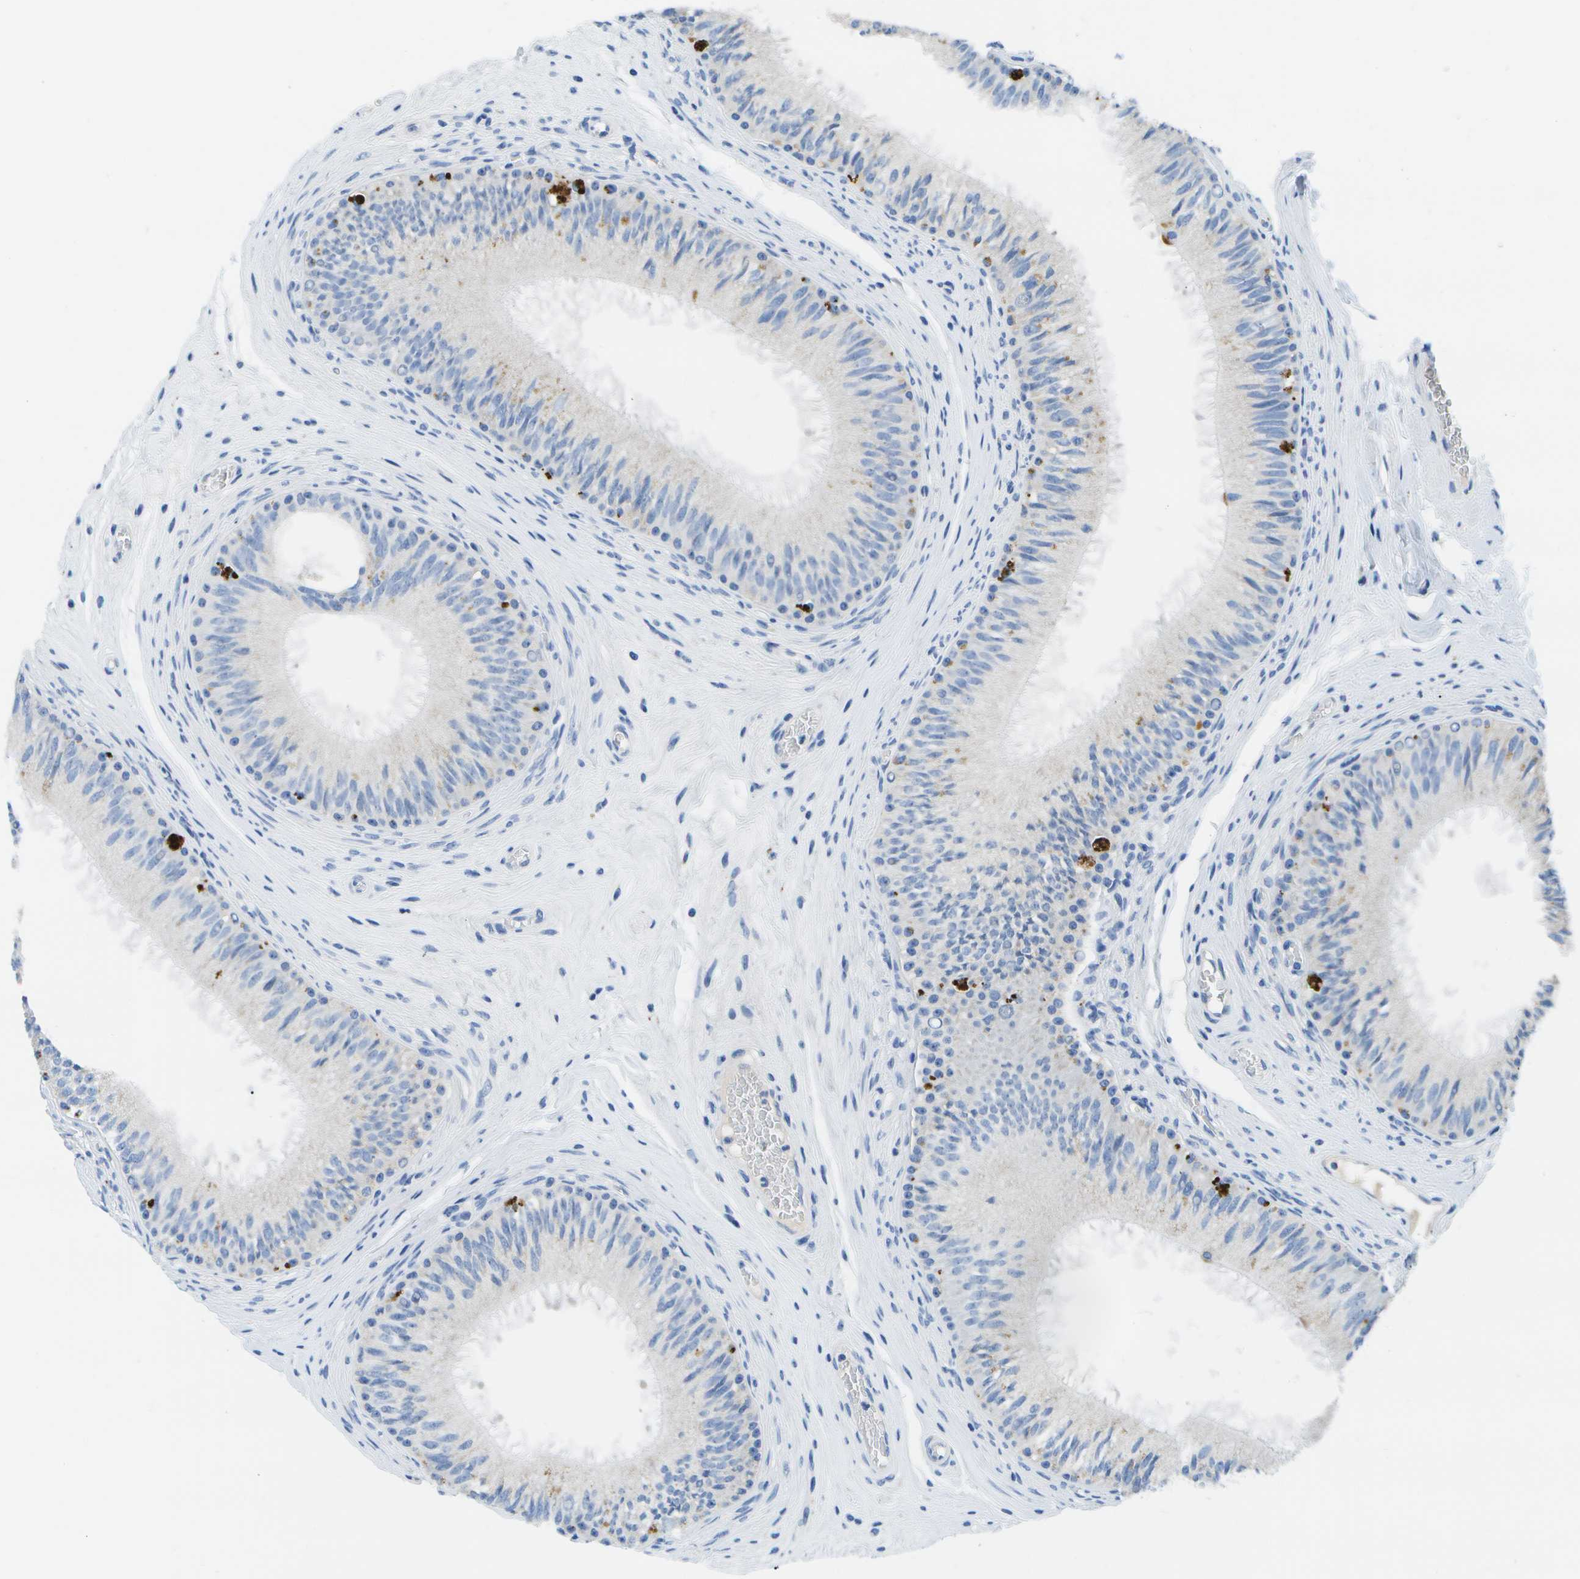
{"staining": {"intensity": "negative", "quantity": "none", "location": "none"}, "tissue": "epididymis", "cell_type": "Glandular cells", "image_type": "normal", "snomed": [{"axis": "morphology", "description": "Normal tissue, NOS"}, {"axis": "topography", "description": "Testis"}, {"axis": "topography", "description": "Epididymis"}], "caption": "DAB (3,3'-diaminobenzidine) immunohistochemical staining of benign human epididymis displays no significant staining in glandular cells.", "gene": "MS4A1", "patient": {"sex": "male", "age": 36}}